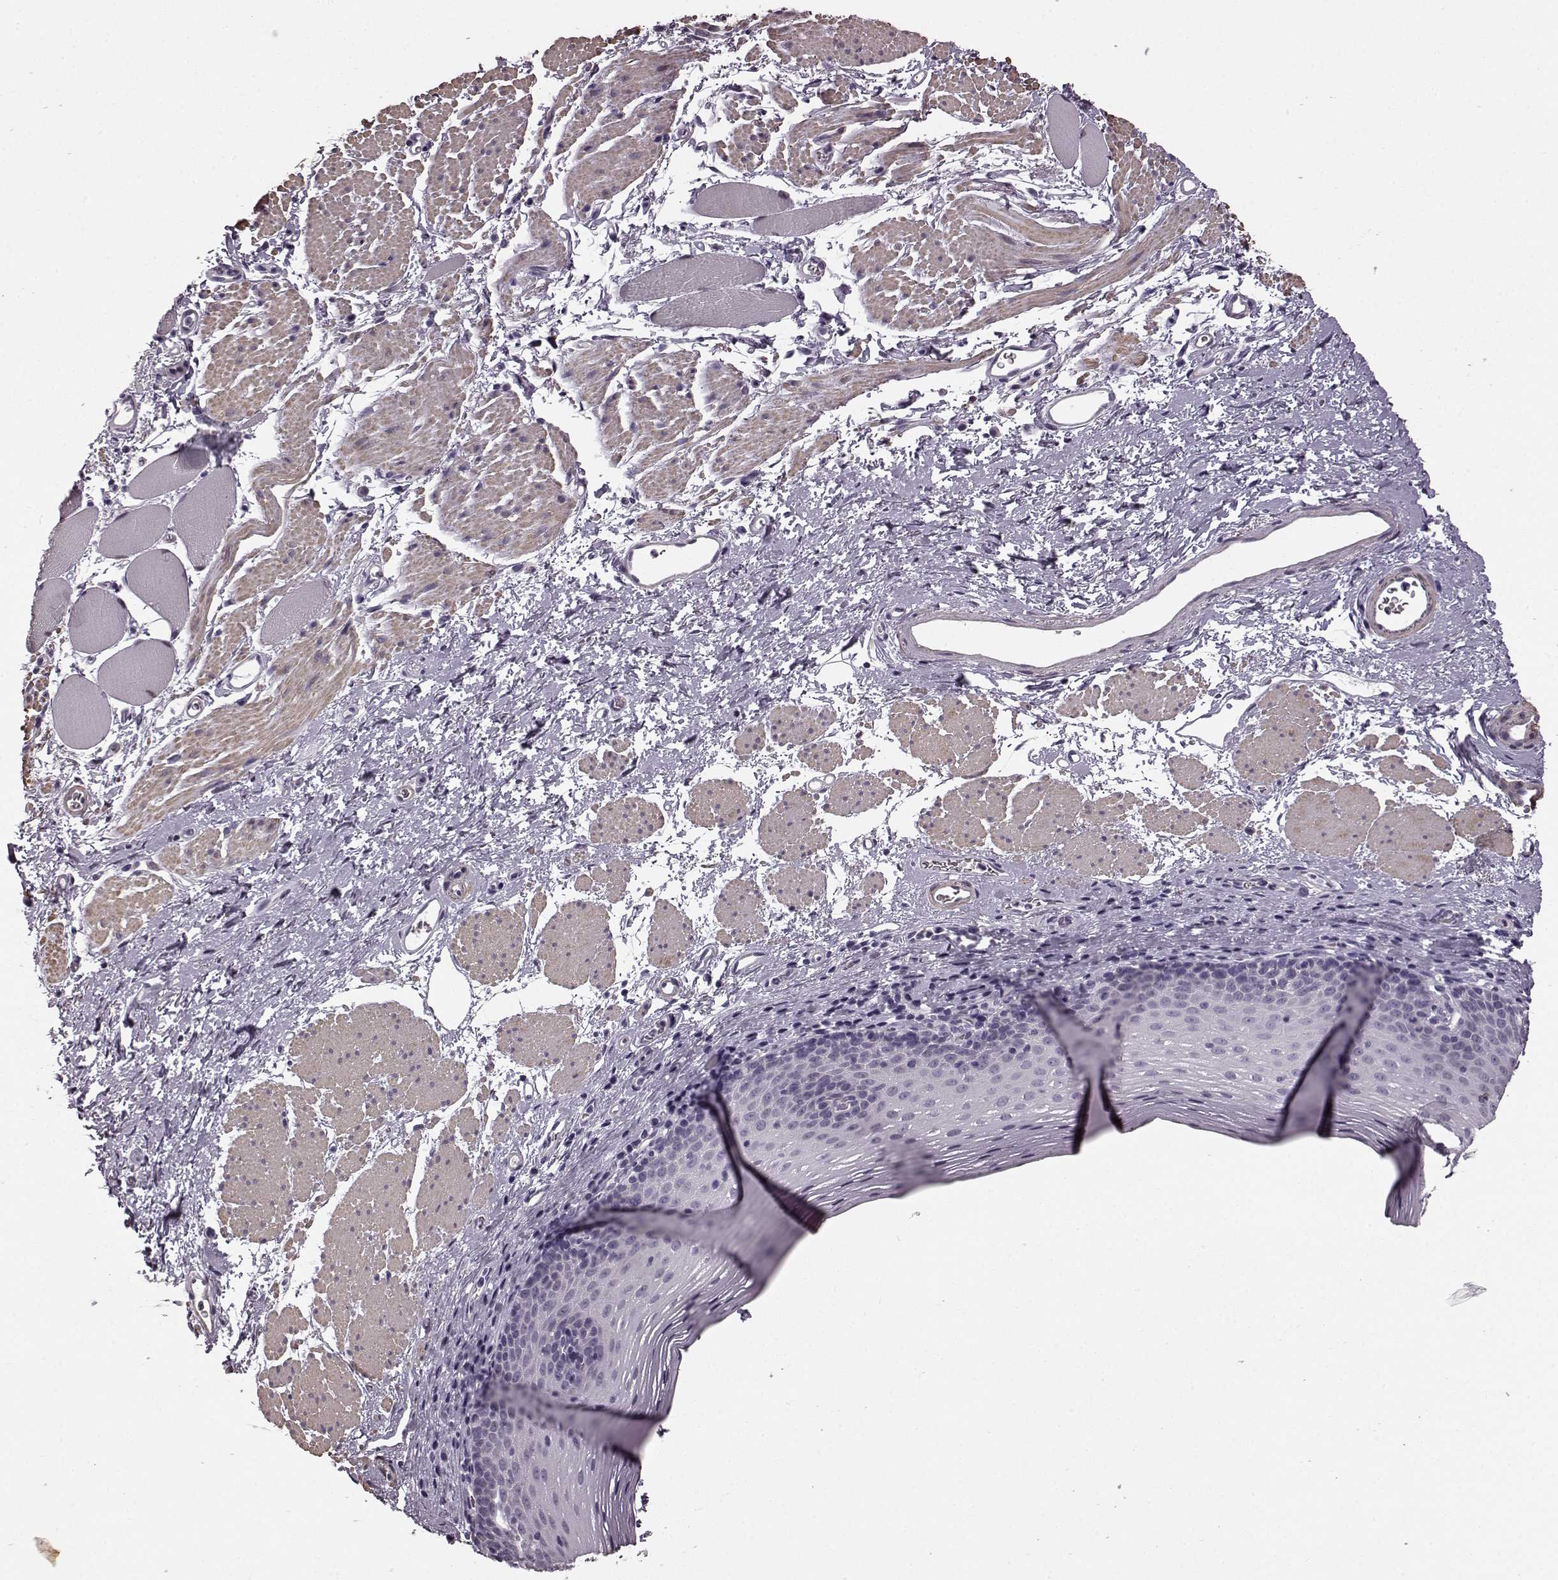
{"staining": {"intensity": "negative", "quantity": "none", "location": "none"}, "tissue": "esophagus", "cell_type": "Squamous epithelial cells", "image_type": "normal", "snomed": [{"axis": "morphology", "description": "Normal tissue, NOS"}, {"axis": "topography", "description": "Esophagus"}], "caption": "Photomicrograph shows no significant protein positivity in squamous epithelial cells of benign esophagus.", "gene": "SLCO3A1", "patient": {"sex": "female", "age": 68}}